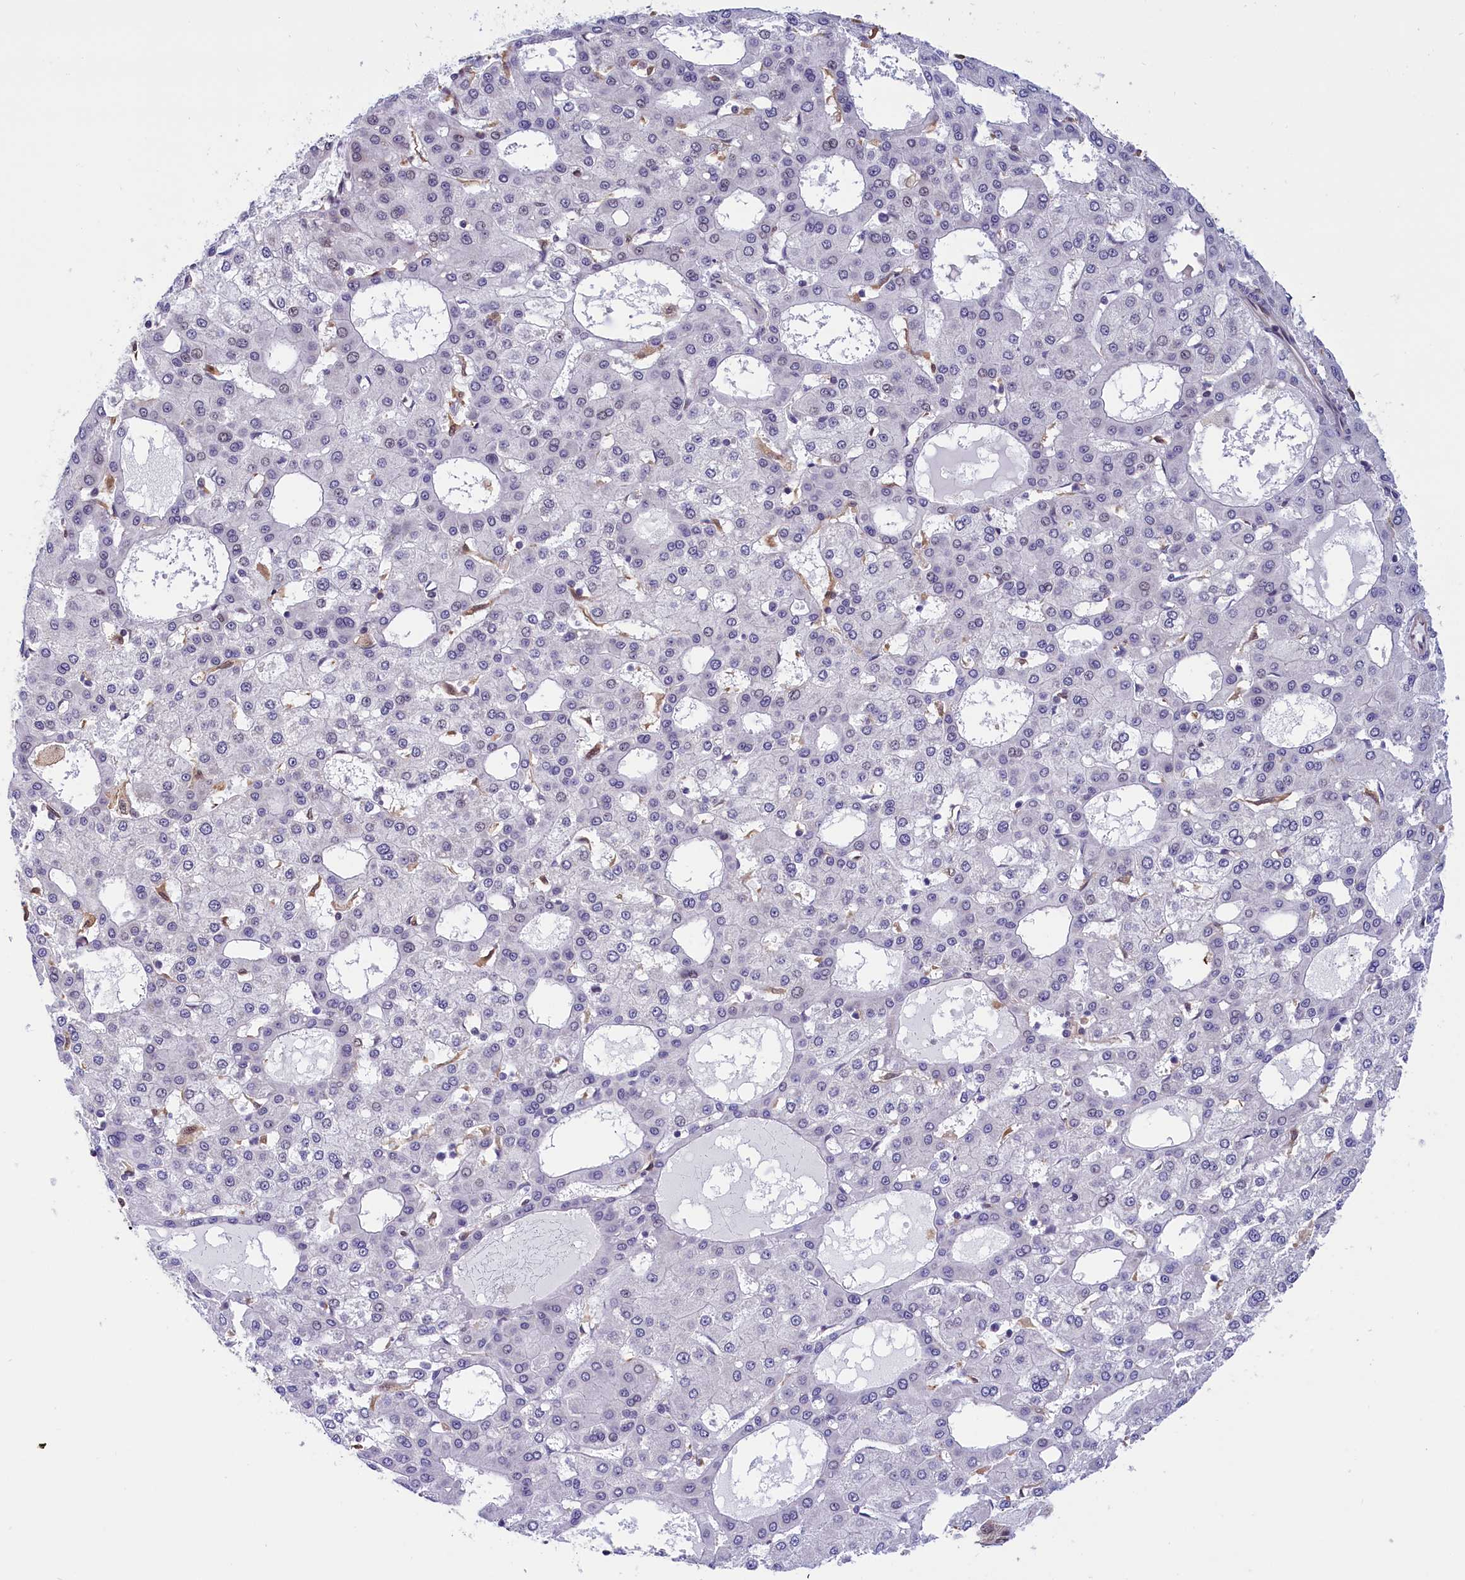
{"staining": {"intensity": "negative", "quantity": "none", "location": "none"}, "tissue": "liver cancer", "cell_type": "Tumor cells", "image_type": "cancer", "snomed": [{"axis": "morphology", "description": "Carcinoma, Hepatocellular, NOS"}, {"axis": "topography", "description": "Liver"}], "caption": "This image is of liver cancer (hepatocellular carcinoma) stained with immunohistochemistry to label a protein in brown with the nuclei are counter-stained blue. There is no expression in tumor cells. Nuclei are stained in blue.", "gene": "CDYL2", "patient": {"sex": "male", "age": 47}}